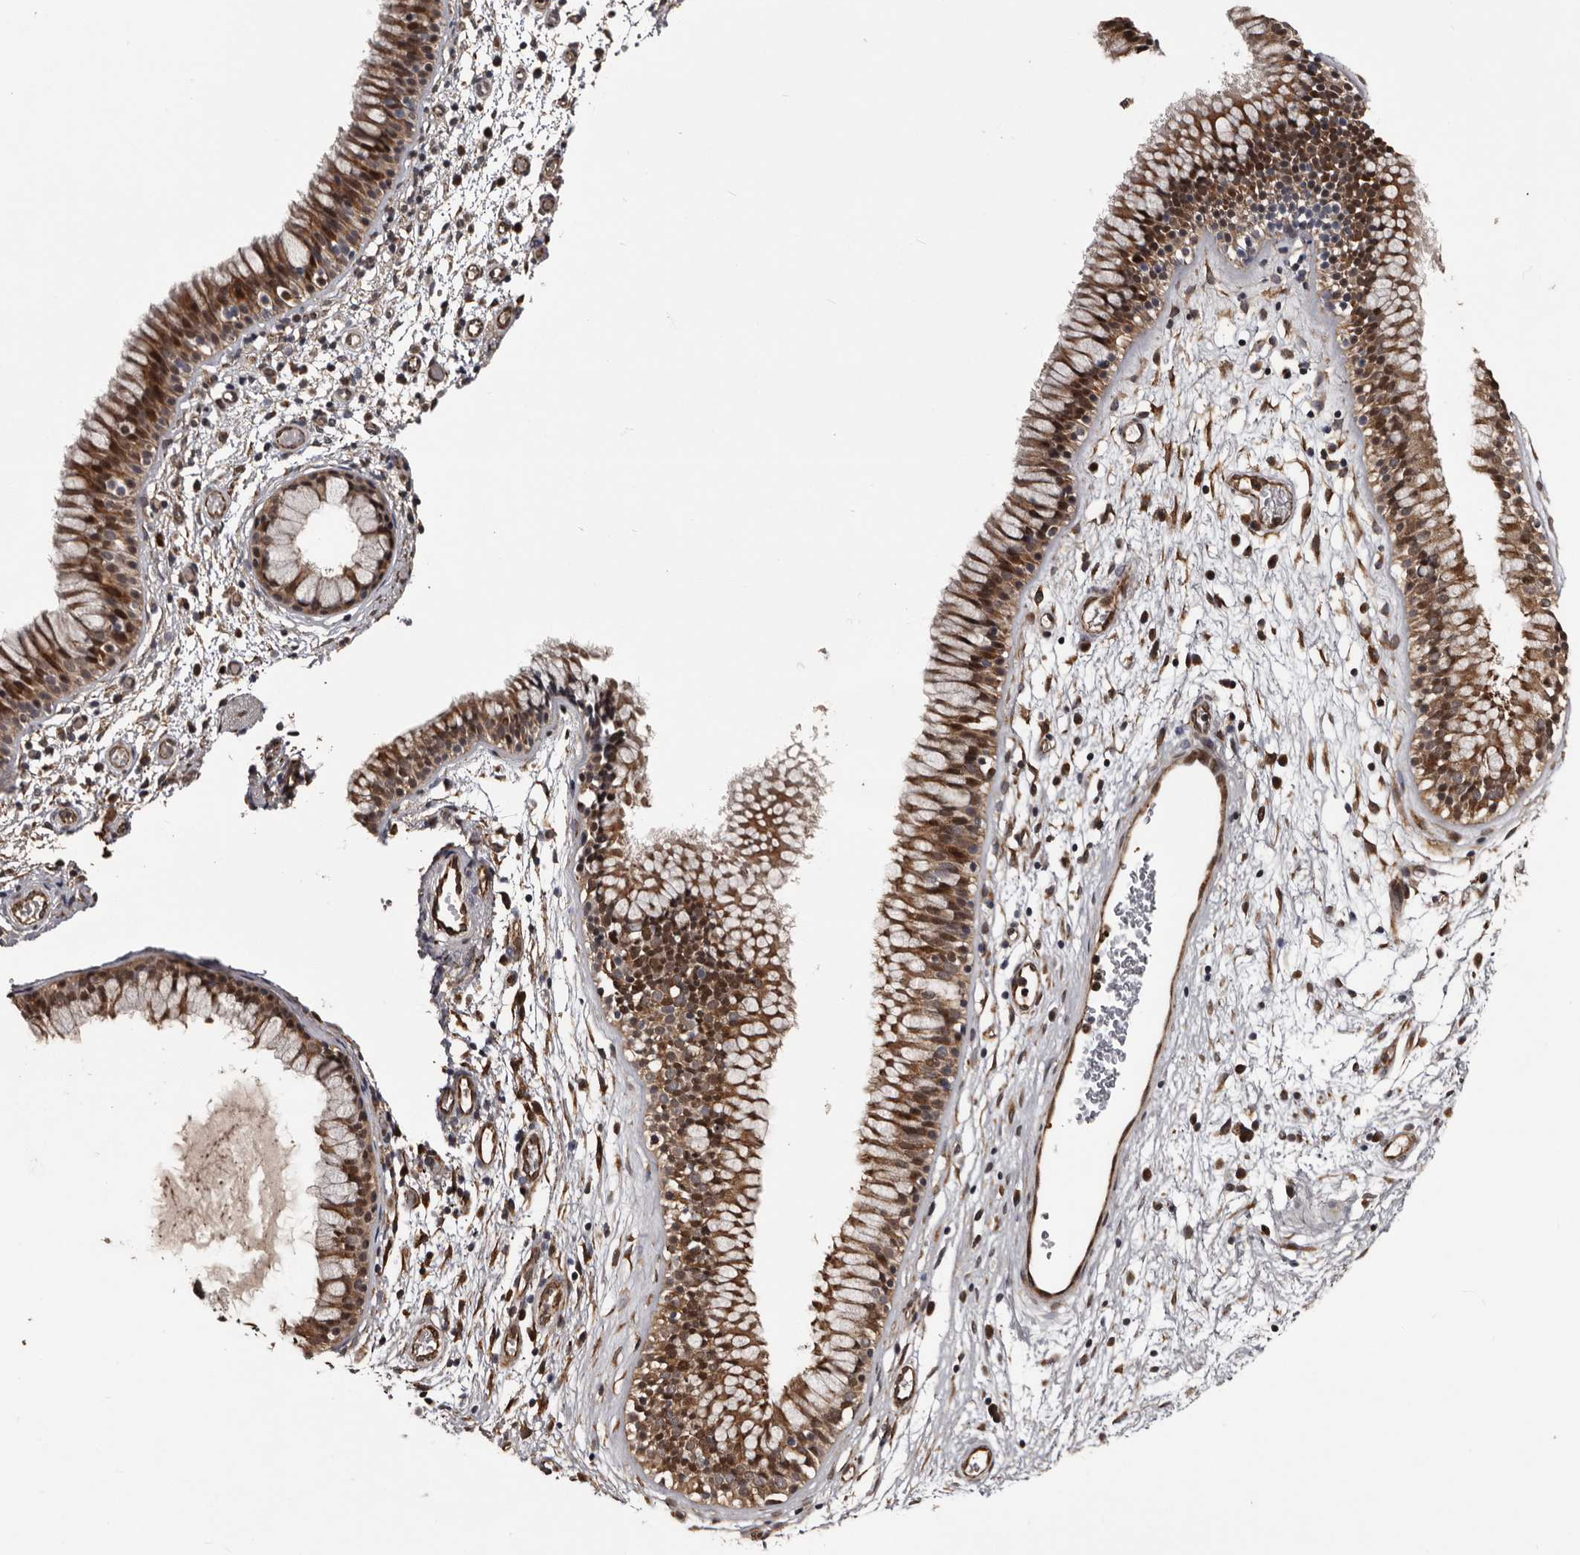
{"staining": {"intensity": "moderate", "quantity": ">75%", "location": "cytoplasmic/membranous,nuclear"}, "tissue": "nasopharynx", "cell_type": "Respiratory epithelial cells", "image_type": "normal", "snomed": [{"axis": "morphology", "description": "Normal tissue, NOS"}, {"axis": "morphology", "description": "Inflammation, NOS"}, {"axis": "topography", "description": "Nasopharynx"}], "caption": "Protein positivity by immunohistochemistry shows moderate cytoplasmic/membranous,nuclear staining in about >75% of respiratory epithelial cells in normal nasopharynx. The staining was performed using DAB (3,3'-diaminobenzidine) to visualize the protein expression in brown, while the nuclei were stained in blue with hematoxylin (Magnification: 20x).", "gene": "SERTAD4", "patient": {"sex": "male", "age": 48}}